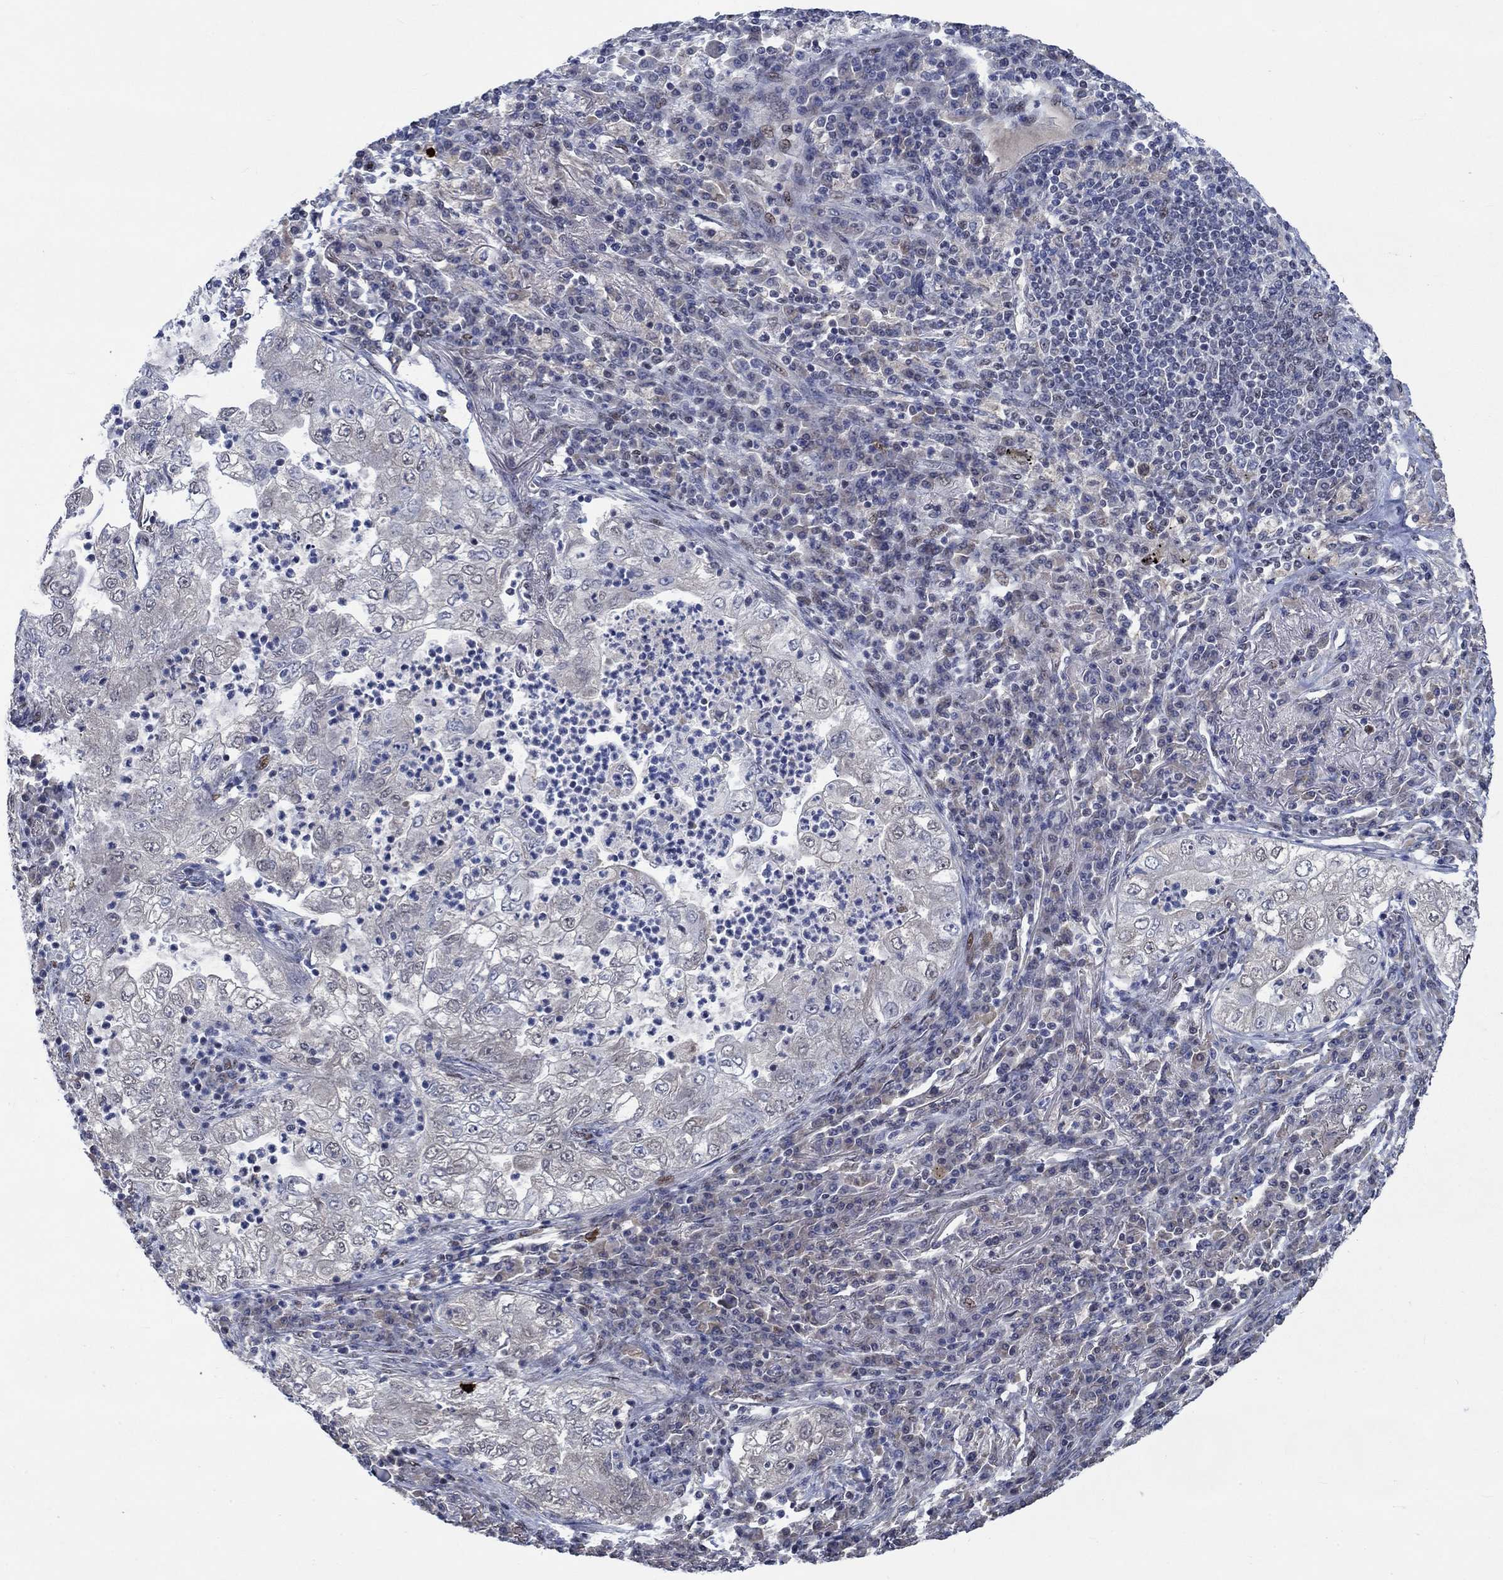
{"staining": {"intensity": "negative", "quantity": "none", "location": "none"}, "tissue": "lung cancer", "cell_type": "Tumor cells", "image_type": "cancer", "snomed": [{"axis": "morphology", "description": "Adenocarcinoma, NOS"}, {"axis": "topography", "description": "Lung"}], "caption": "IHC photomicrograph of lung adenocarcinoma stained for a protein (brown), which shows no positivity in tumor cells. Nuclei are stained in blue.", "gene": "HTN1", "patient": {"sex": "female", "age": 73}}